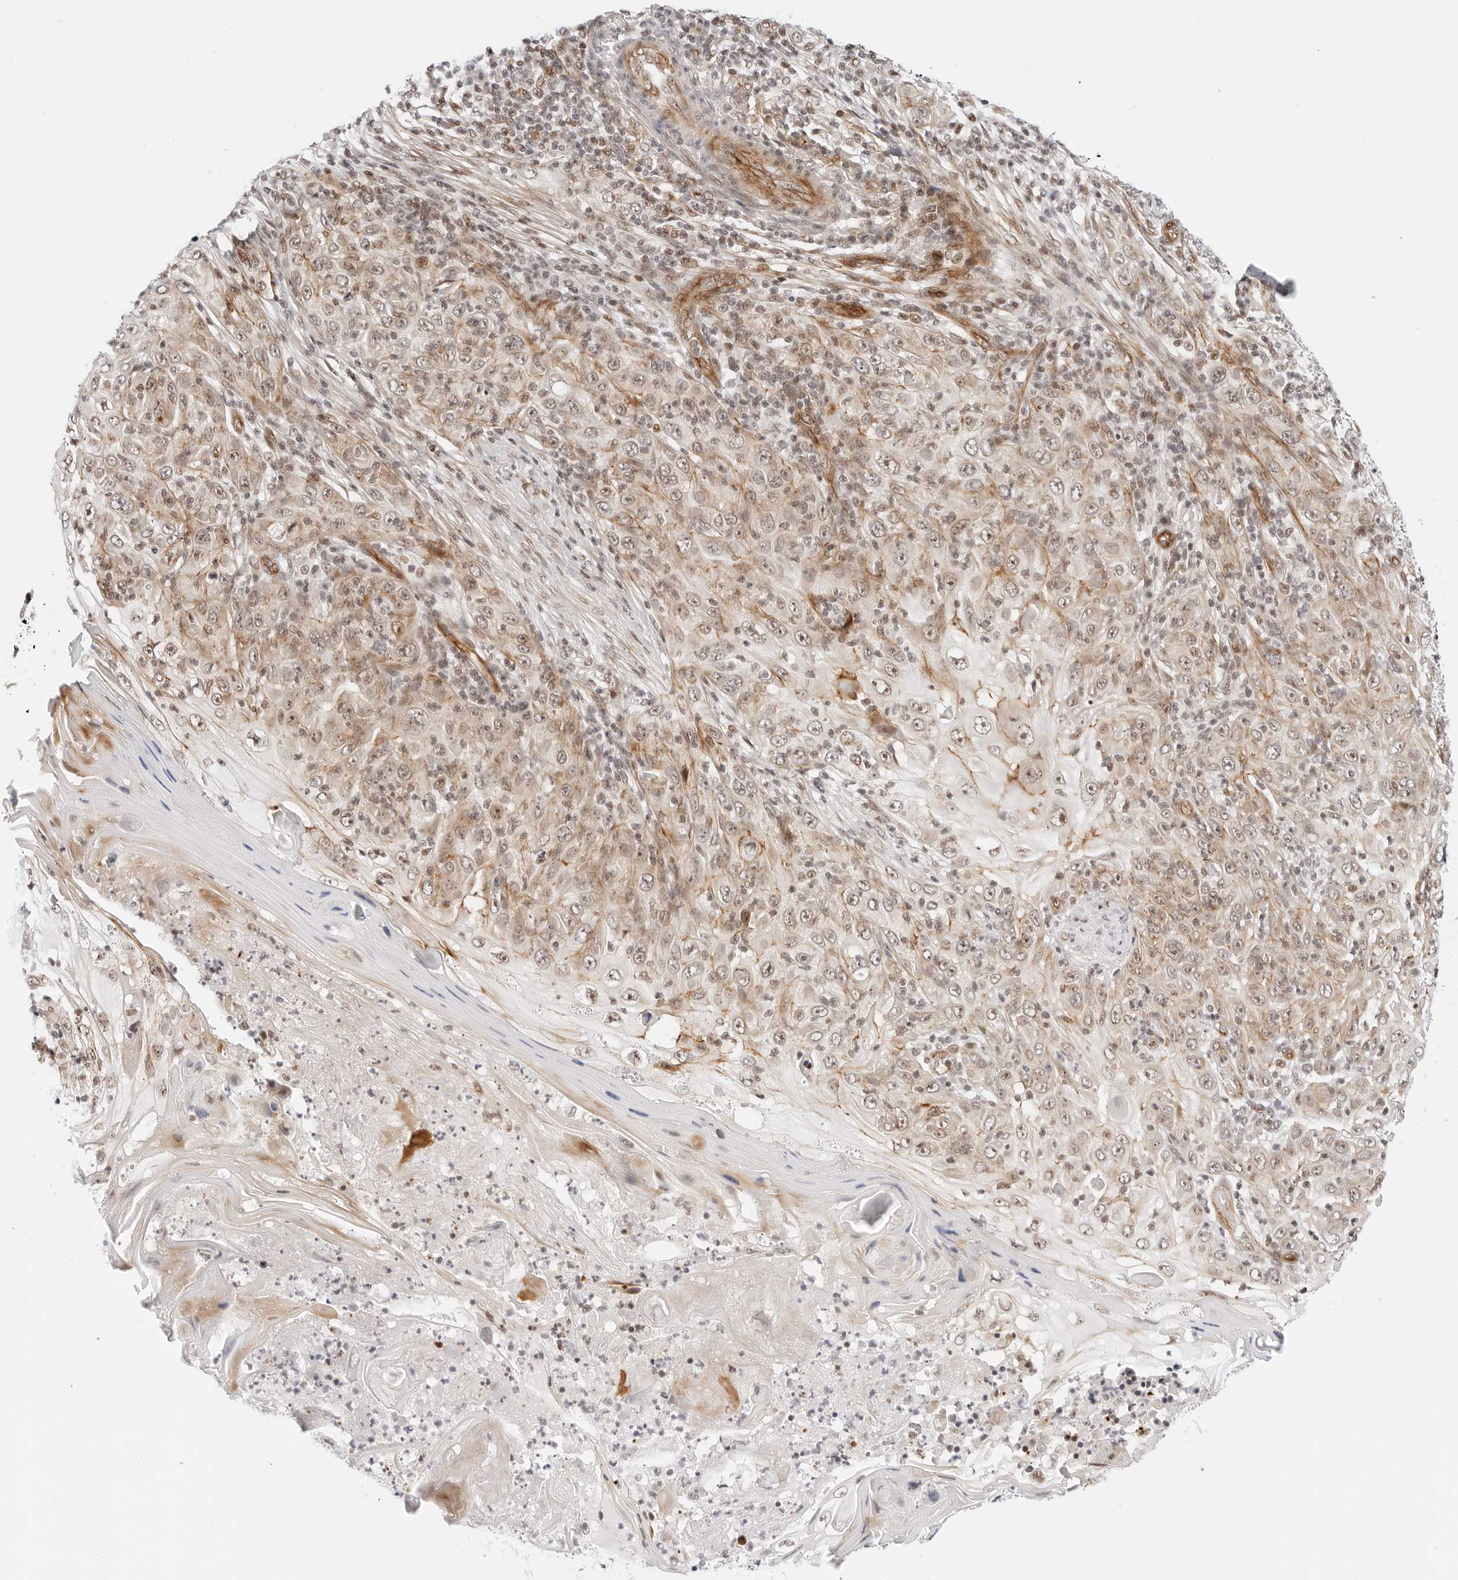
{"staining": {"intensity": "weak", "quantity": ">75%", "location": "cytoplasmic/membranous,nuclear"}, "tissue": "skin cancer", "cell_type": "Tumor cells", "image_type": "cancer", "snomed": [{"axis": "morphology", "description": "Squamous cell carcinoma, NOS"}, {"axis": "topography", "description": "Skin"}], "caption": "Immunohistochemistry (IHC) histopathology image of neoplastic tissue: human skin cancer (squamous cell carcinoma) stained using IHC shows low levels of weak protein expression localized specifically in the cytoplasmic/membranous and nuclear of tumor cells, appearing as a cytoplasmic/membranous and nuclear brown color.", "gene": "ZNF613", "patient": {"sex": "female", "age": 88}}